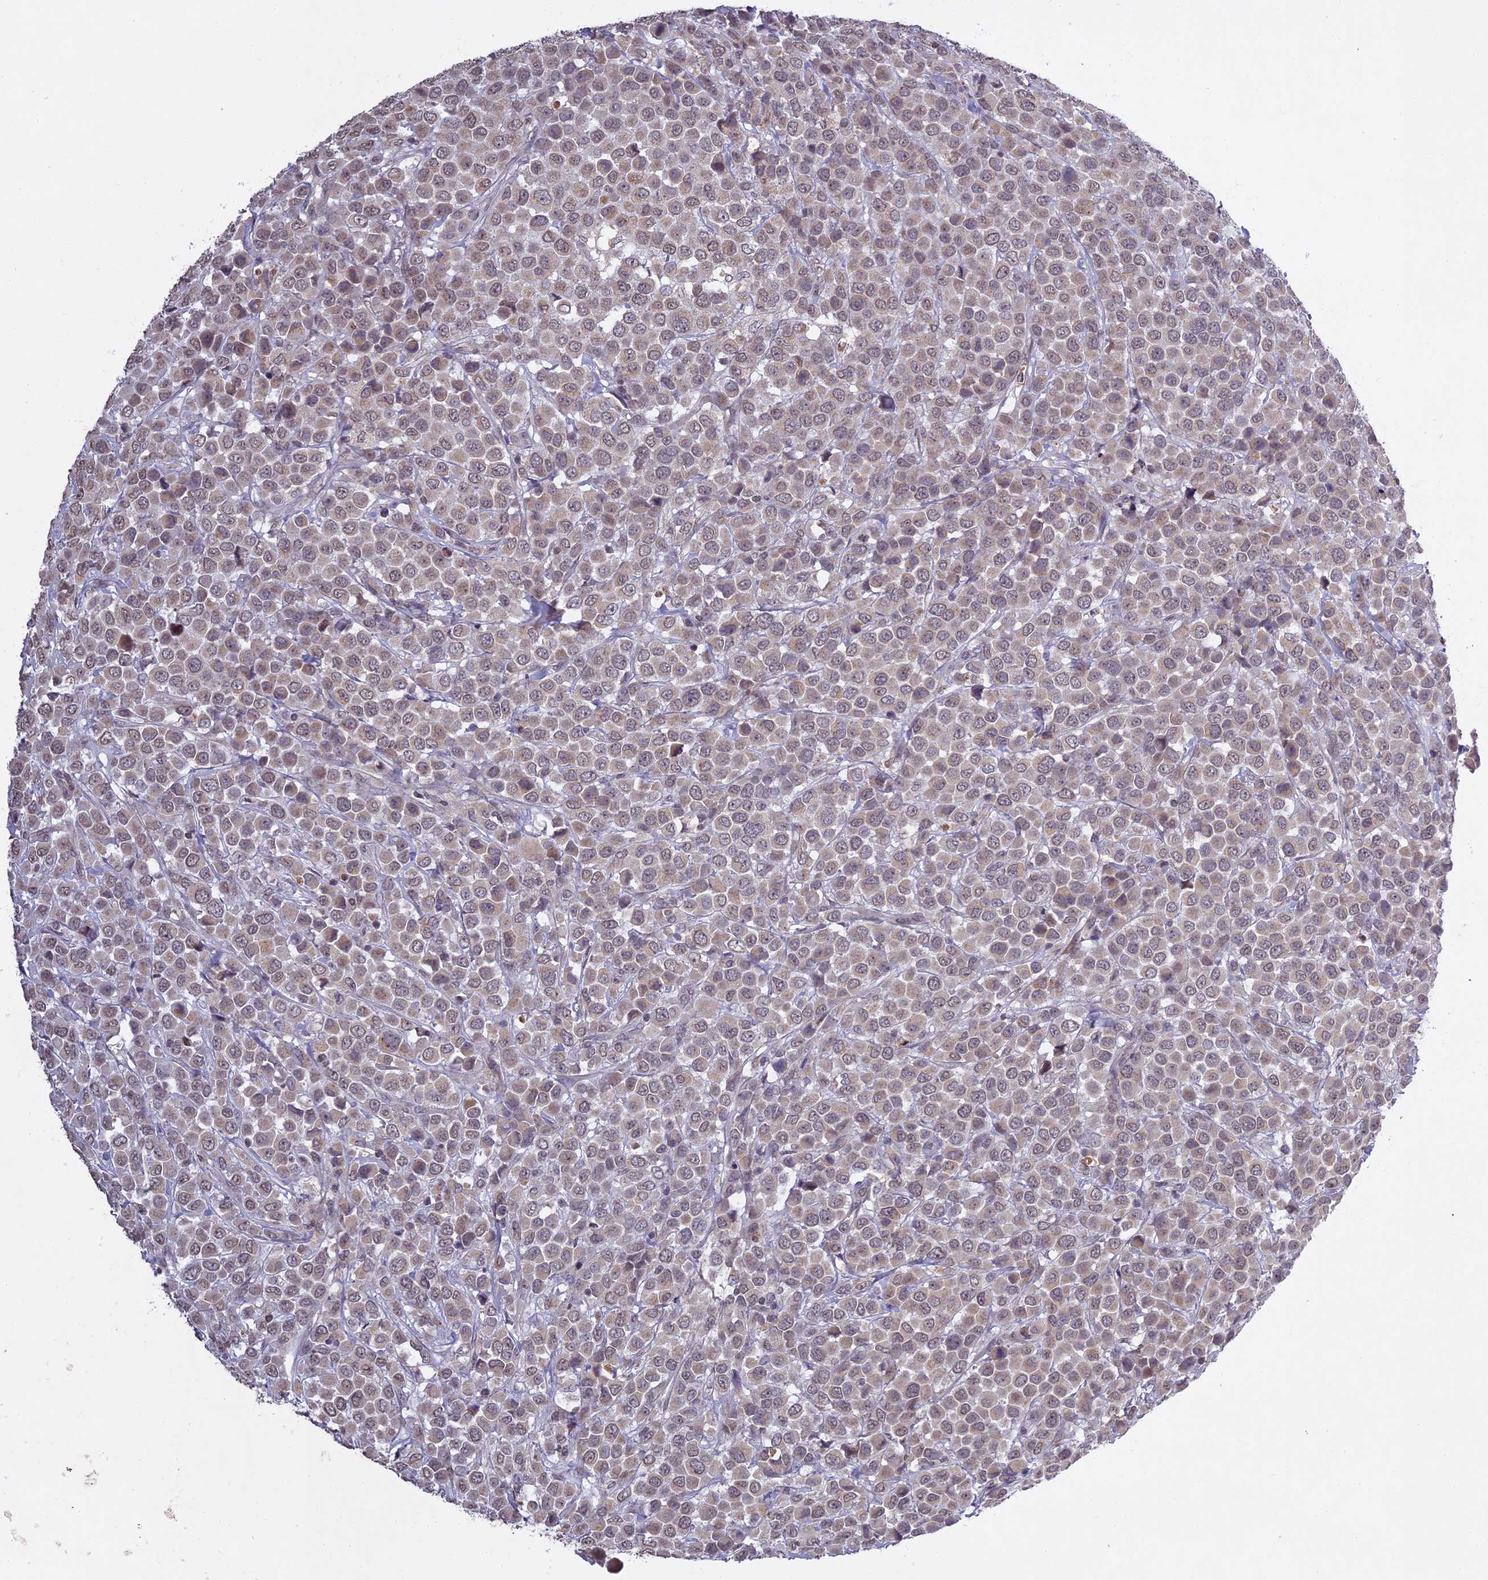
{"staining": {"intensity": "weak", "quantity": "25%-75%", "location": "cytoplasmic/membranous,nuclear"}, "tissue": "breast cancer", "cell_type": "Tumor cells", "image_type": "cancer", "snomed": [{"axis": "morphology", "description": "Duct carcinoma"}, {"axis": "topography", "description": "Breast"}], "caption": "Tumor cells exhibit low levels of weak cytoplasmic/membranous and nuclear expression in about 25%-75% of cells in intraductal carcinoma (breast).", "gene": "ERG28", "patient": {"sex": "female", "age": 61}}